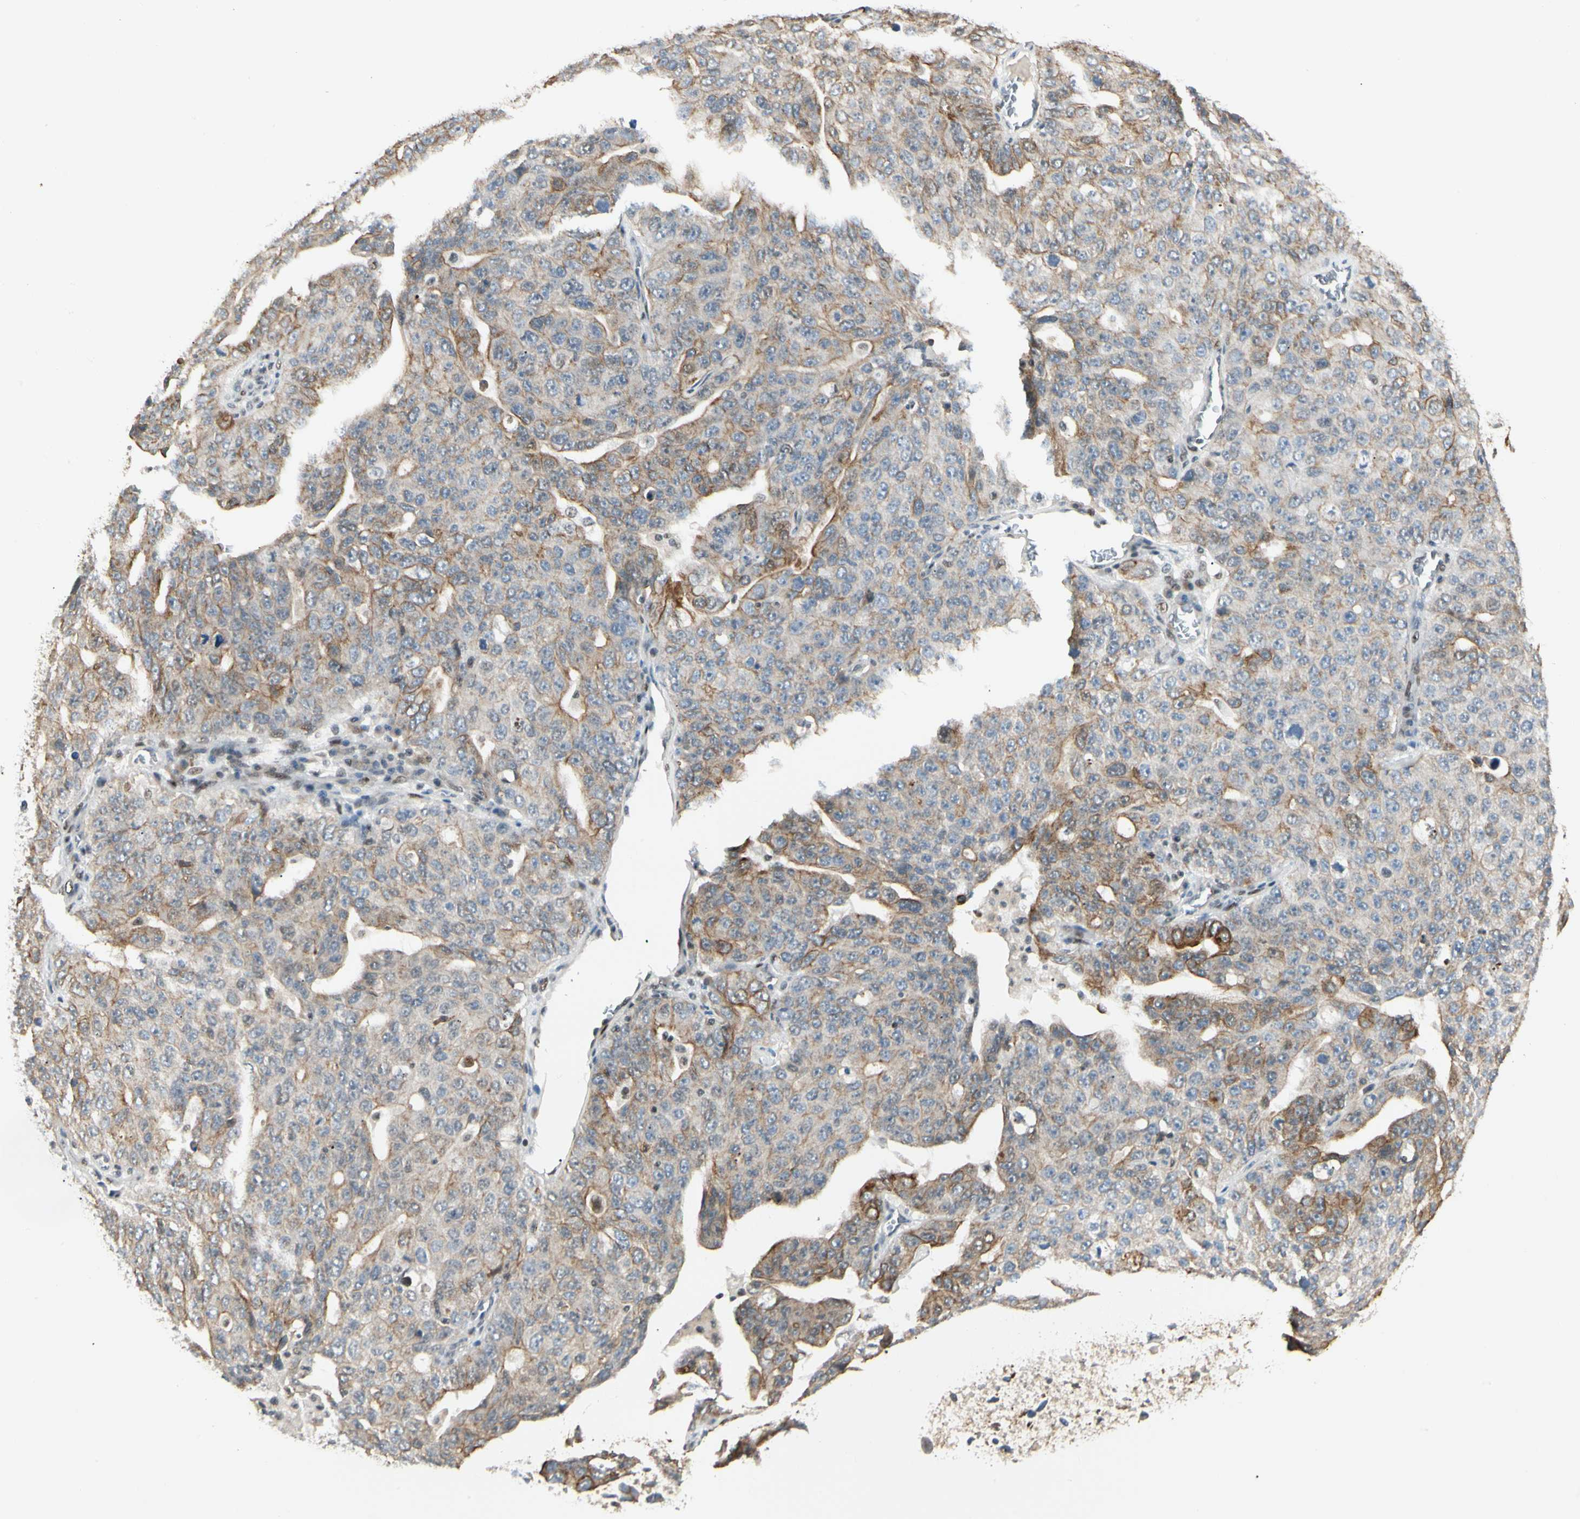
{"staining": {"intensity": "moderate", "quantity": ">75%", "location": "cytoplasmic/membranous"}, "tissue": "ovarian cancer", "cell_type": "Tumor cells", "image_type": "cancer", "snomed": [{"axis": "morphology", "description": "Carcinoma, endometroid"}, {"axis": "topography", "description": "Ovary"}], "caption": "Approximately >75% of tumor cells in human ovarian endometroid carcinoma display moderate cytoplasmic/membranous protein expression as visualized by brown immunohistochemical staining.", "gene": "ATXN1", "patient": {"sex": "female", "age": 62}}